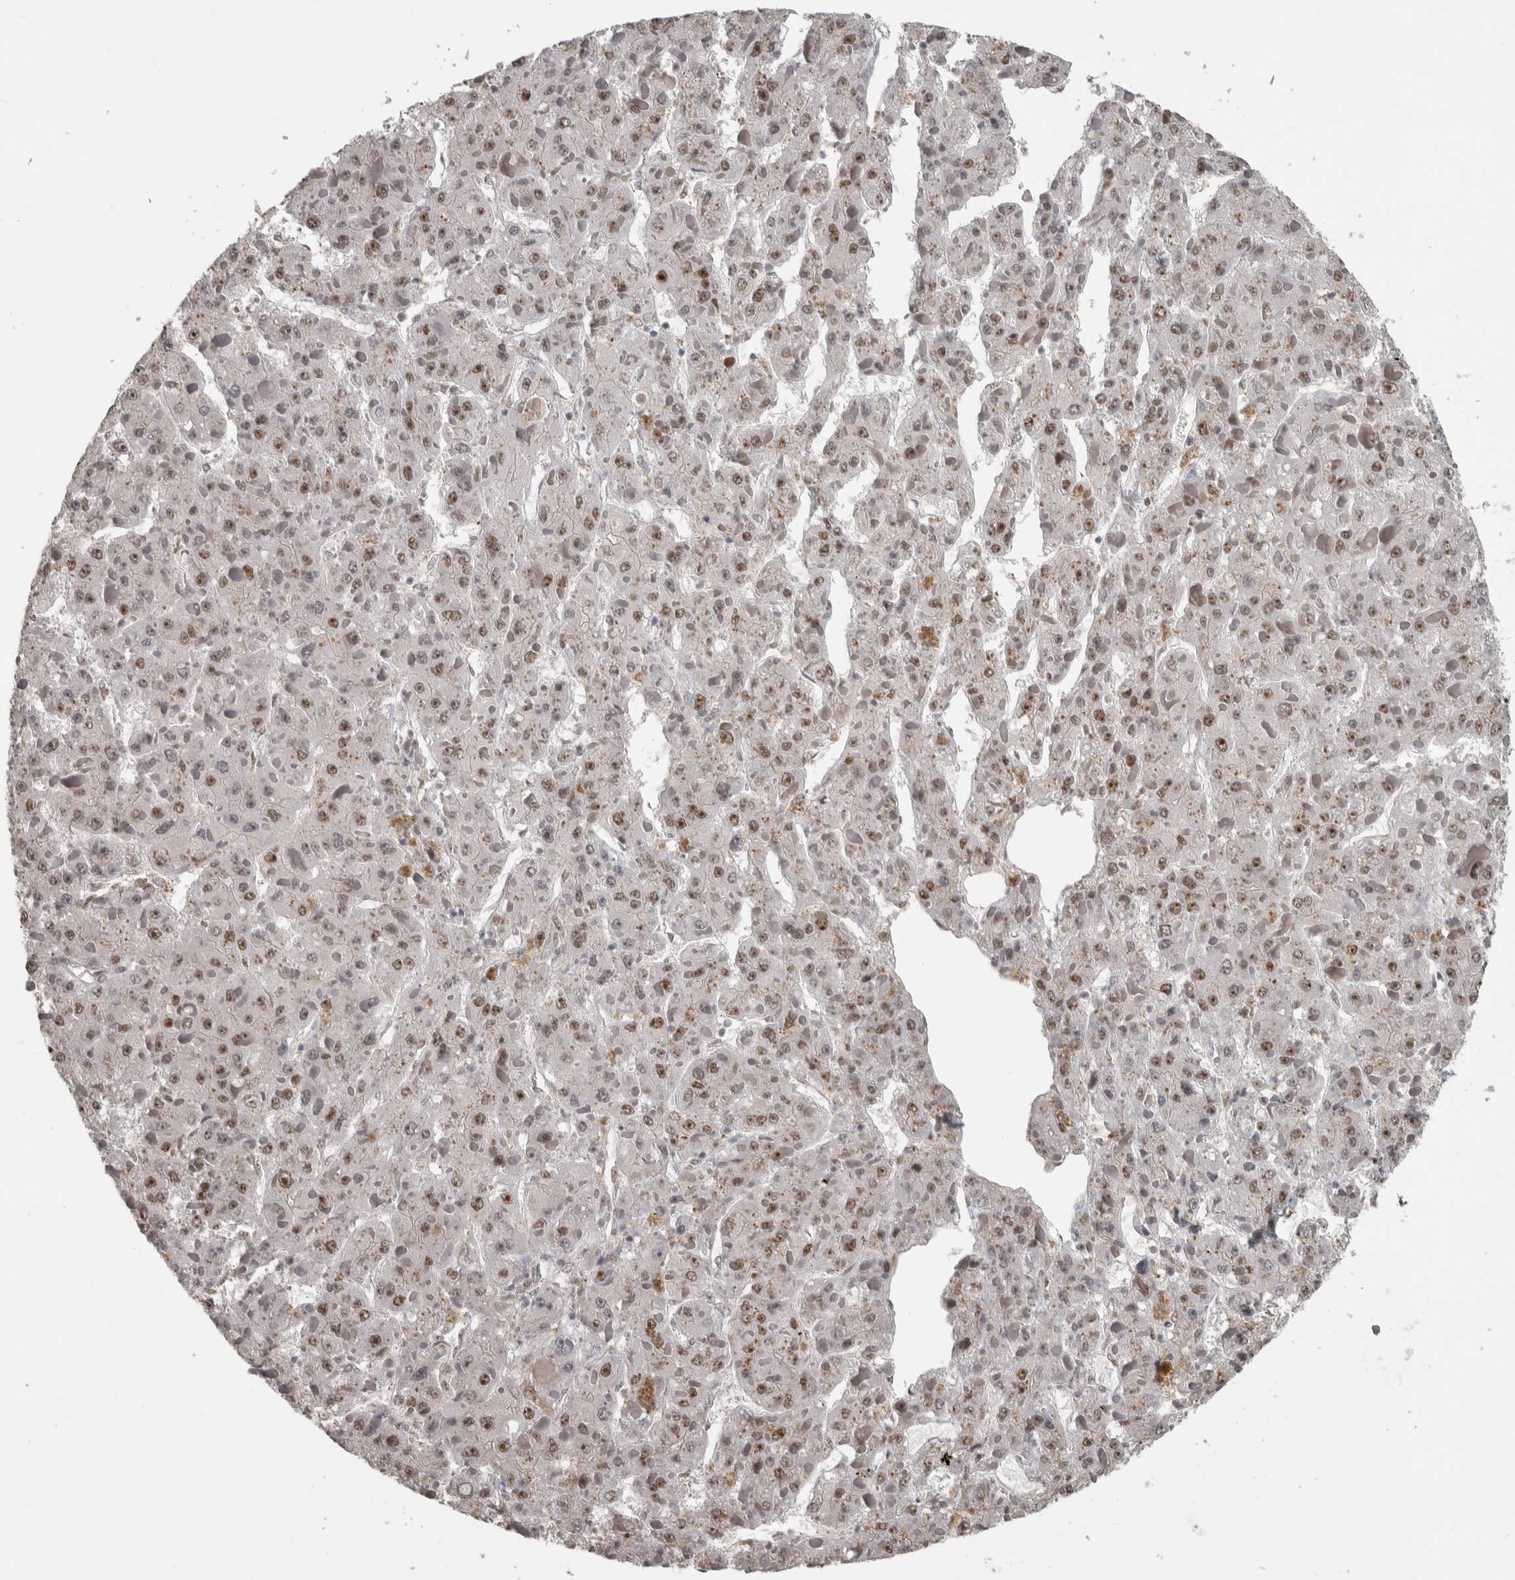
{"staining": {"intensity": "moderate", "quantity": ">75%", "location": "nuclear"}, "tissue": "liver cancer", "cell_type": "Tumor cells", "image_type": "cancer", "snomed": [{"axis": "morphology", "description": "Carcinoma, Hepatocellular, NOS"}, {"axis": "topography", "description": "Liver"}], "caption": "DAB immunohistochemical staining of human liver cancer demonstrates moderate nuclear protein positivity in about >75% of tumor cells. (DAB = brown stain, brightfield microscopy at high magnification).", "gene": "DDX42", "patient": {"sex": "female", "age": 73}}